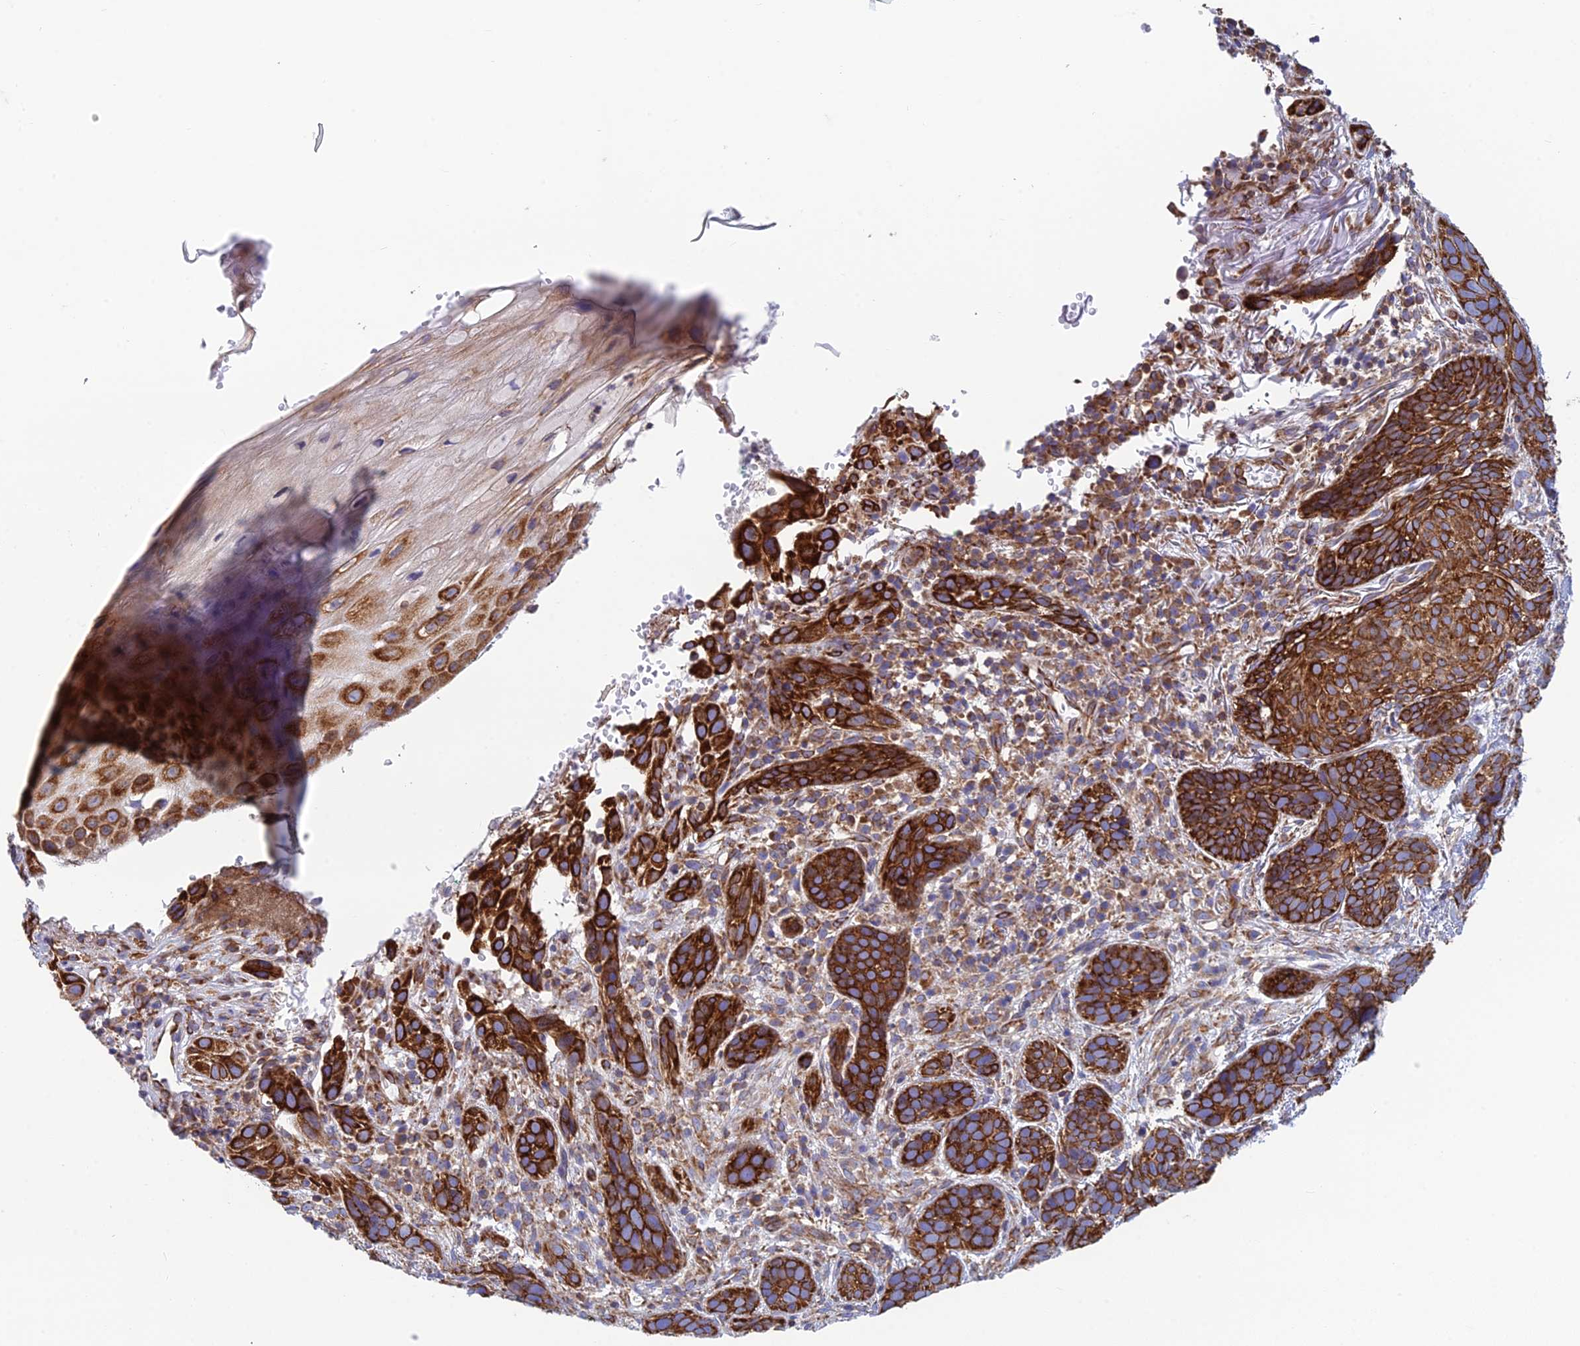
{"staining": {"intensity": "strong", "quantity": ">75%", "location": "cytoplasmic/membranous"}, "tissue": "skin cancer", "cell_type": "Tumor cells", "image_type": "cancer", "snomed": [{"axis": "morphology", "description": "Basal cell carcinoma"}, {"axis": "topography", "description": "Skin"}], "caption": "Immunohistochemical staining of skin cancer (basal cell carcinoma) displays strong cytoplasmic/membranous protein positivity in about >75% of tumor cells.", "gene": "CCDC69", "patient": {"sex": "male", "age": 71}}